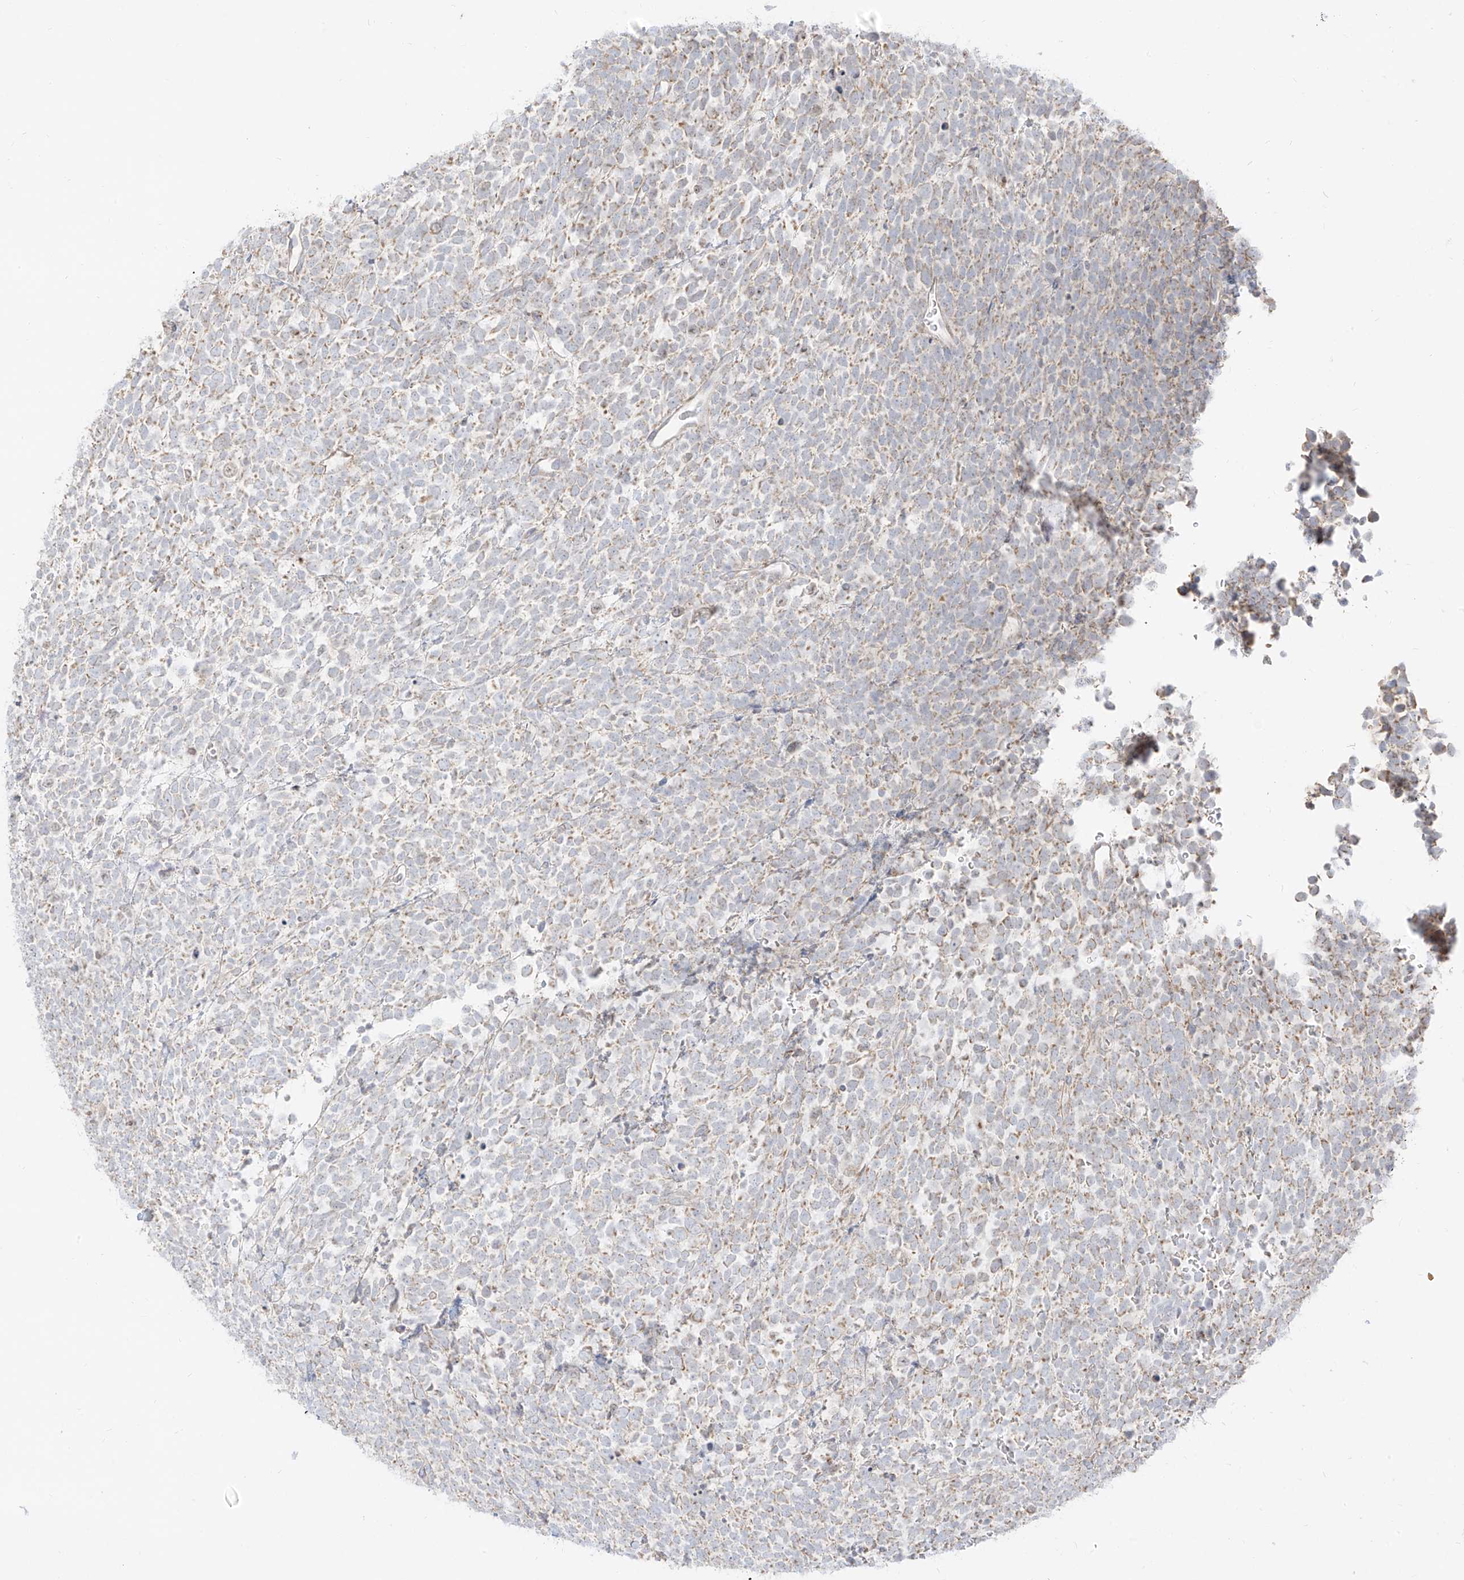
{"staining": {"intensity": "weak", "quantity": "25%-75%", "location": "cytoplasmic/membranous"}, "tissue": "urothelial cancer", "cell_type": "Tumor cells", "image_type": "cancer", "snomed": [{"axis": "morphology", "description": "Urothelial carcinoma, High grade"}, {"axis": "topography", "description": "Urinary bladder"}], "caption": "Brown immunohistochemical staining in human urothelial cancer exhibits weak cytoplasmic/membranous expression in about 25%-75% of tumor cells.", "gene": "ZIM3", "patient": {"sex": "female", "age": 82}}